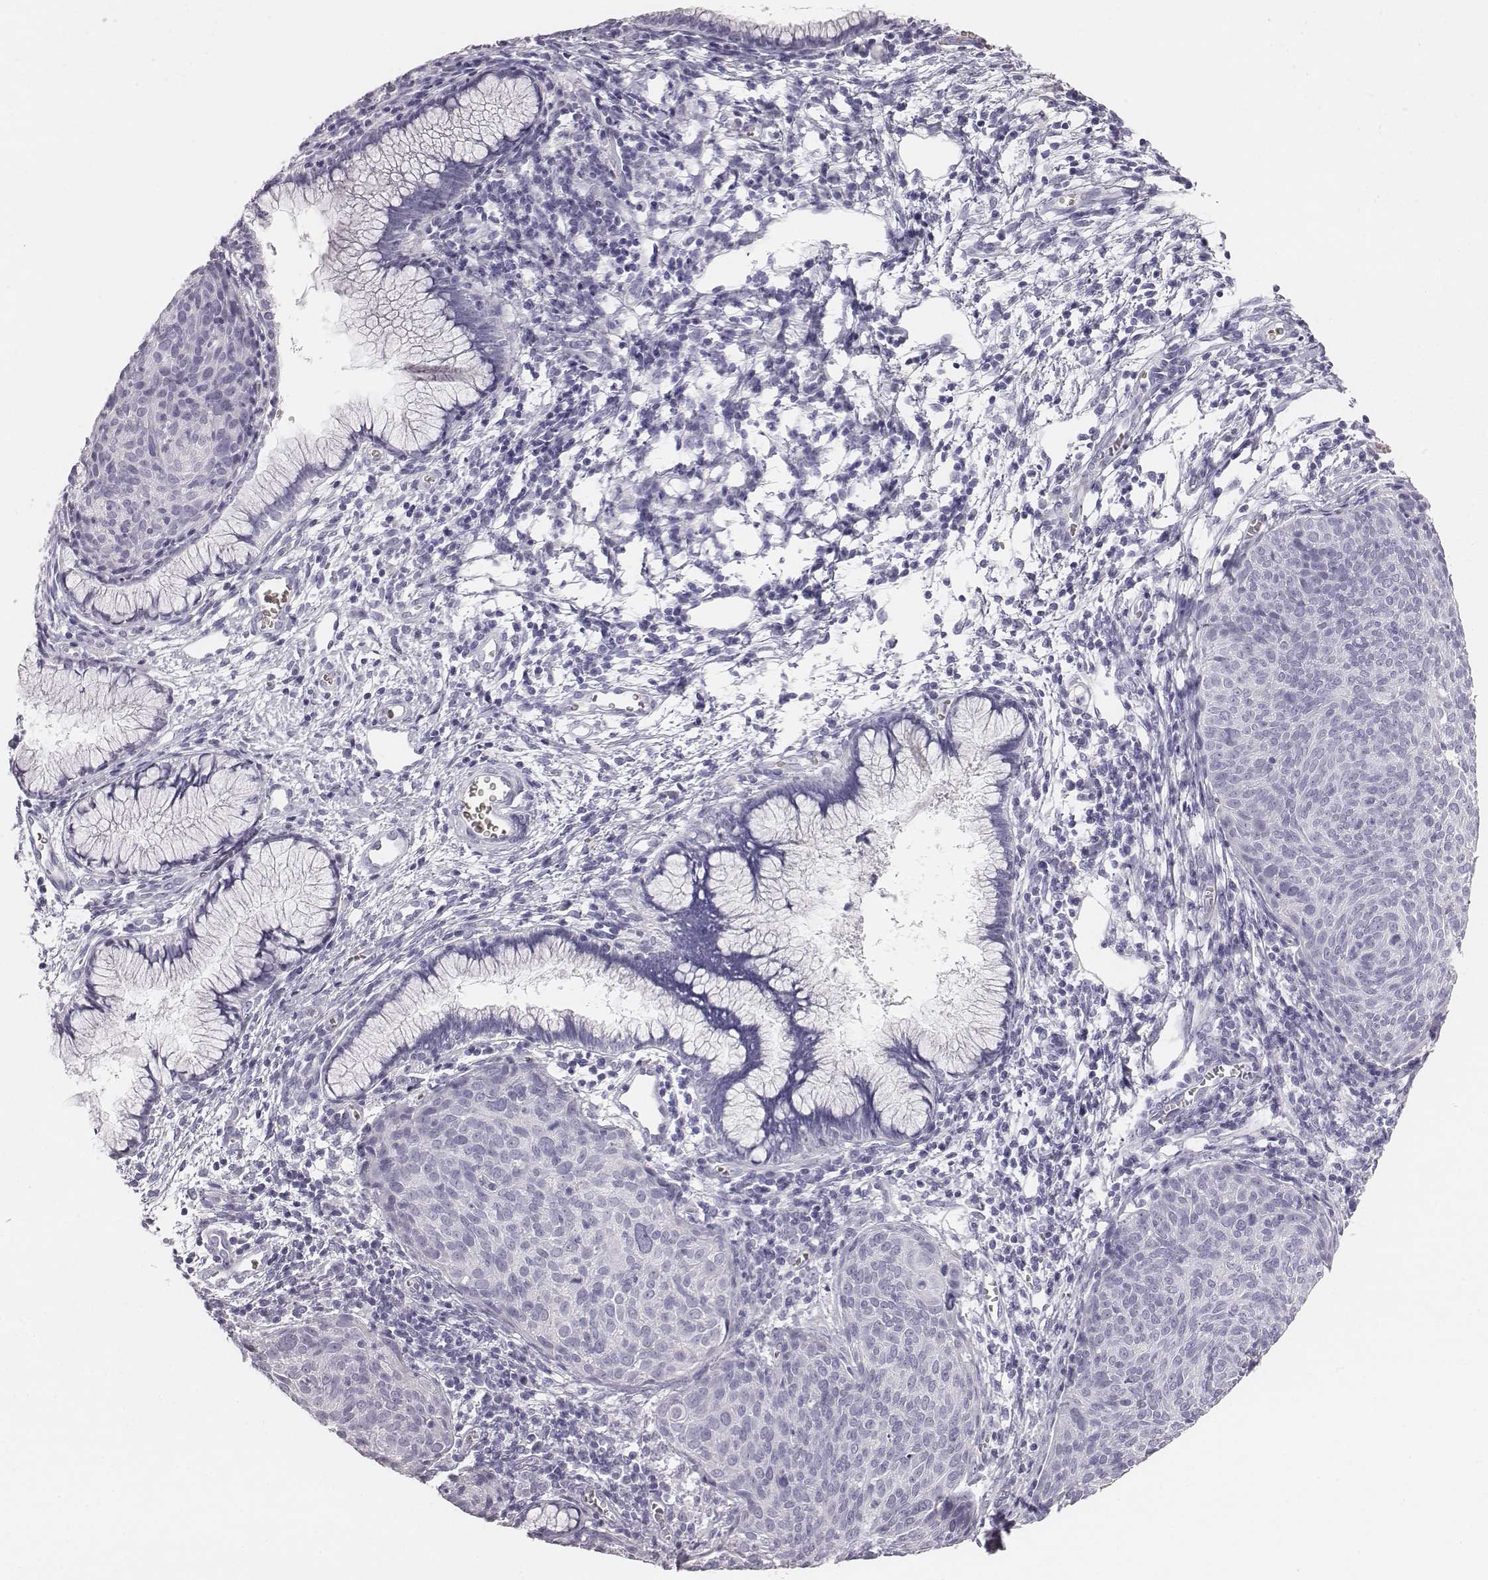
{"staining": {"intensity": "negative", "quantity": "none", "location": "none"}, "tissue": "cervical cancer", "cell_type": "Tumor cells", "image_type": "cancer", "snomed": [{"axis": "morphology", "description": "Squamous cell carcinoma, NOS"}, {"axis": "topography", "description": "Cervix"}], "caption": "Human squamous cell carcinoma (cervical) stained for a protein using immunohistochemistry (IHC) exhibits no expression in tumor cells.", "gene": "HBZ", "patient": {"sex": "female", "age": 39}}